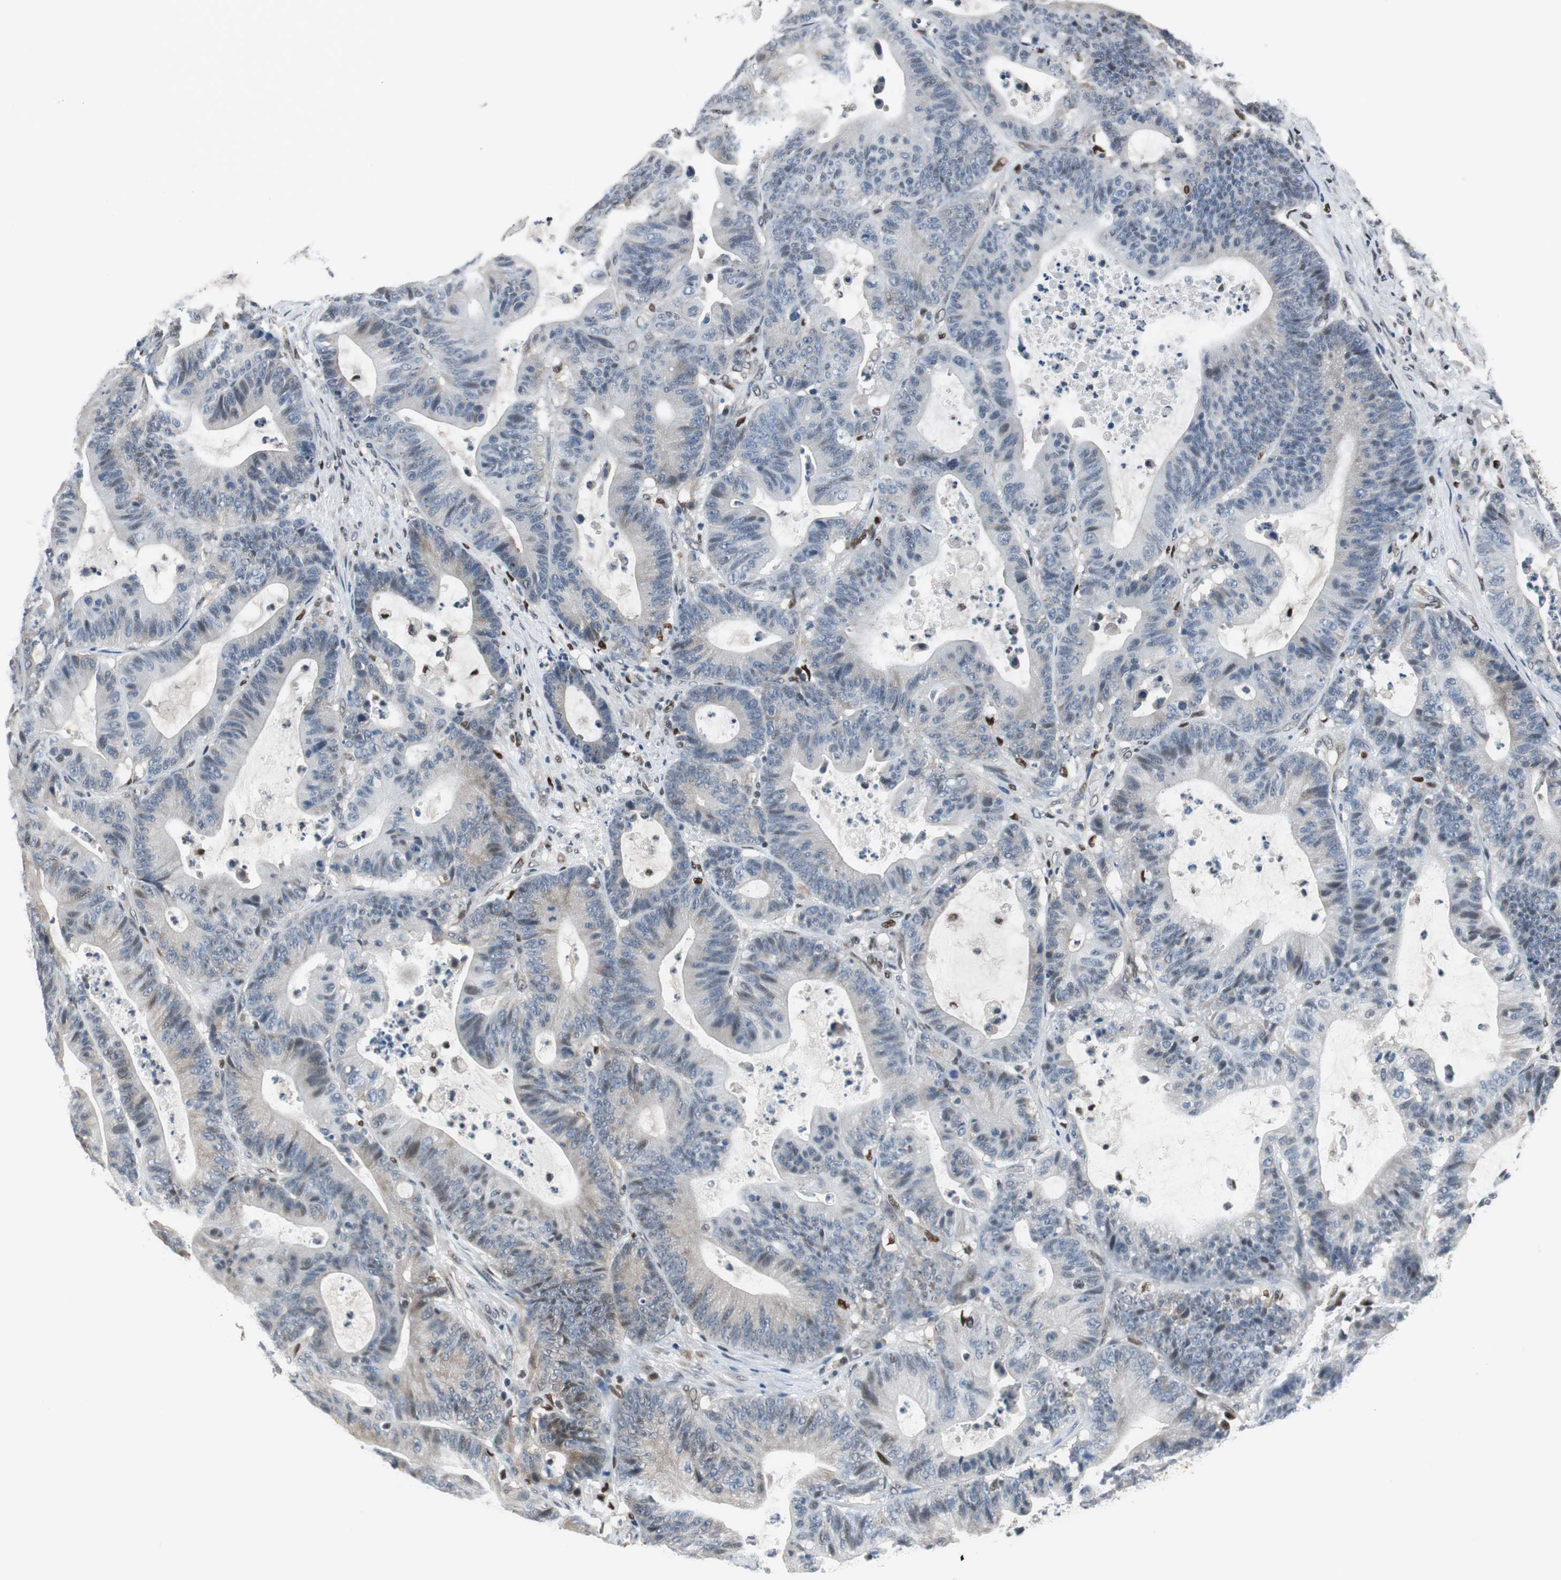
{"staining": {"intensity": "weak", "quantity": "<25%", "location": "cytoplasmic/membranous"}, "tissue": "colorectal cancer", "cell_type": "Tumor cells", "image_type": "cancer", "snomed": [{"axis": "morphology", "description": "Adenocarcinoma, NOS"}, {"axis": "topography", "description": "Colon"}], "caption": "This histopathology image is of colorectal cancer (adenocarcinoma) stained with immunohistochemistry (IHC) to label a protein in brown with the nuclei are counter-stained blue. There is no staining in tumor cells.", "gene": "MAFB", "patient": {"sex": "female", "age": 84}}